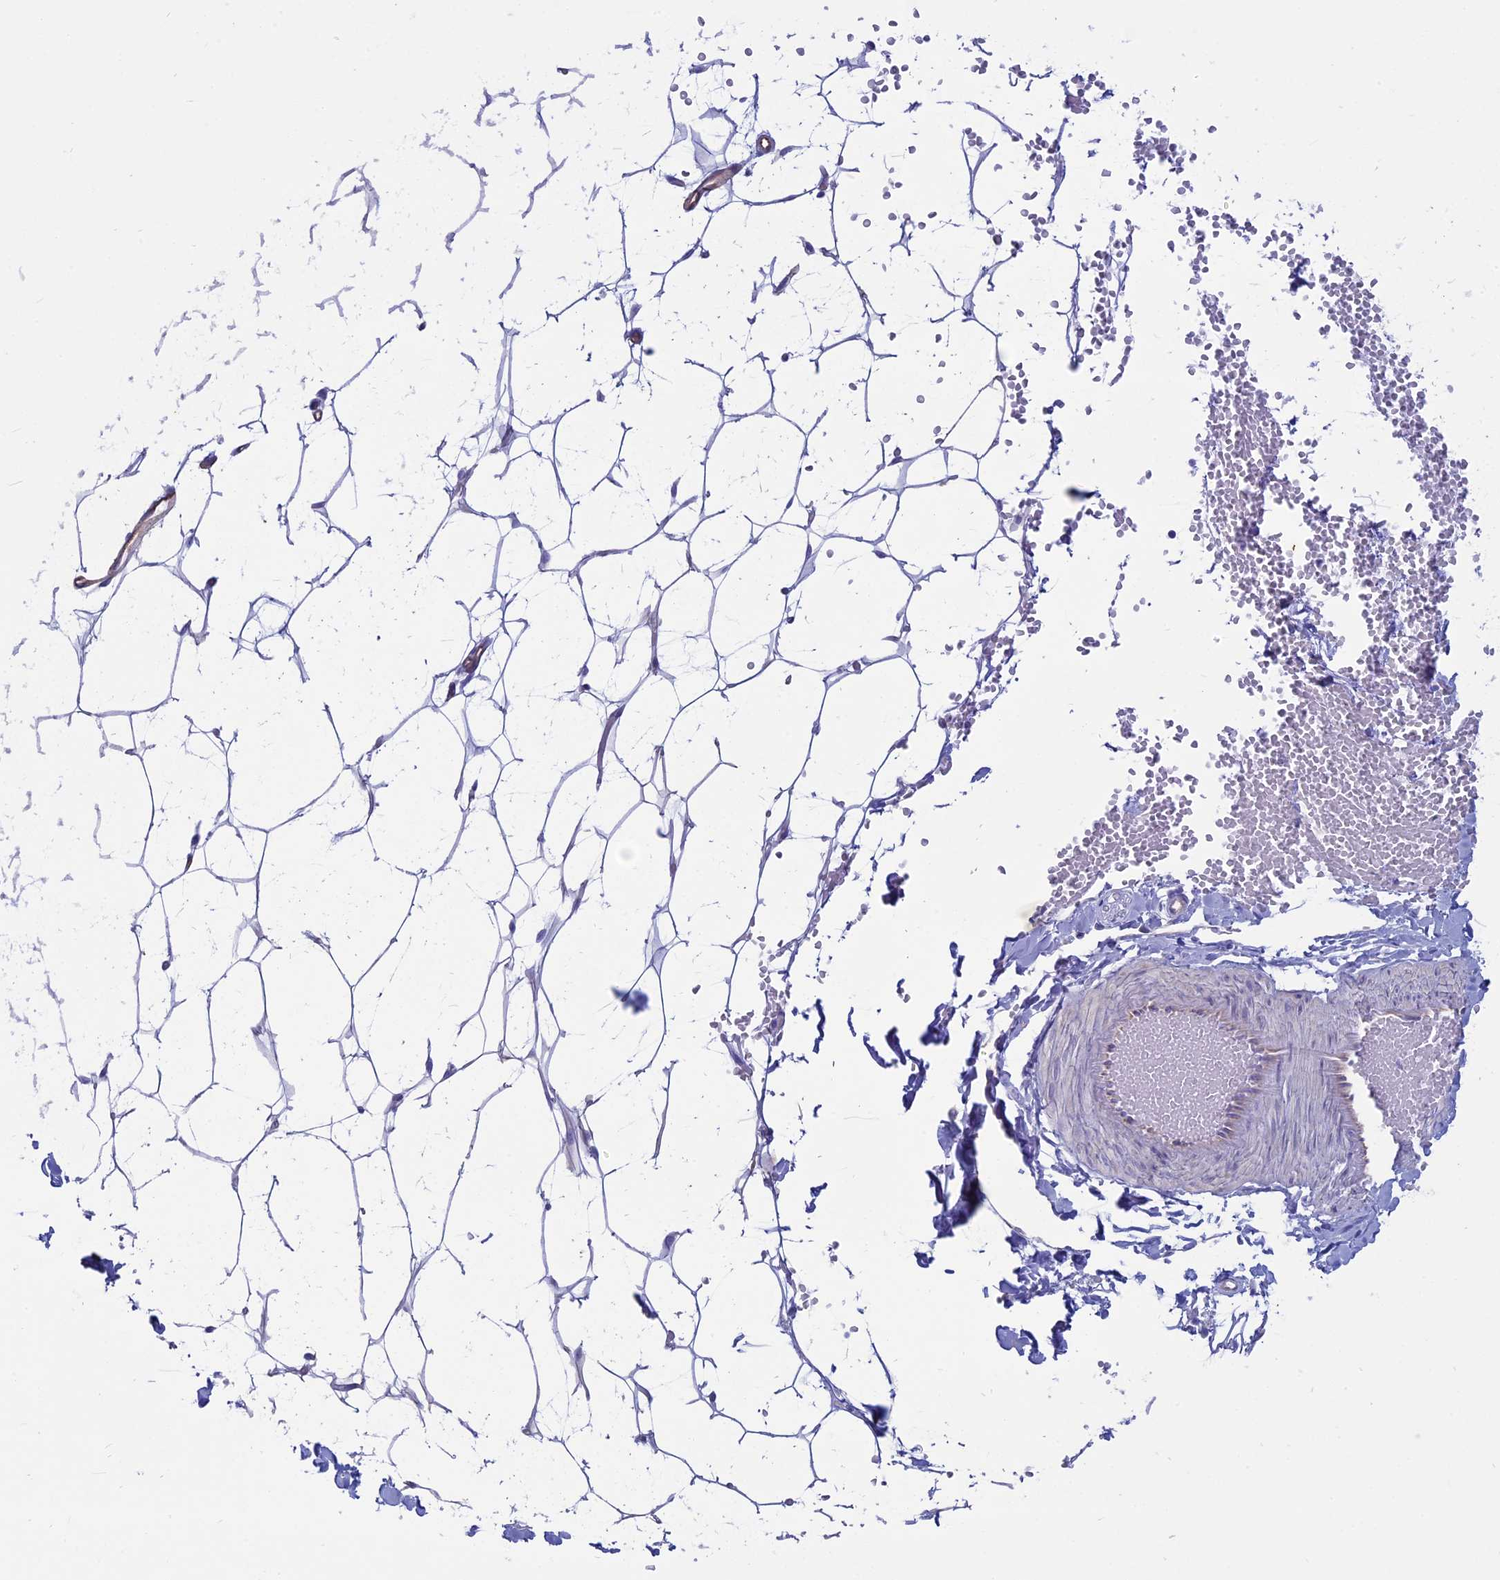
{"staining": {"intensity": "negative", "quantity": "none", "location": "none"}, "tissue": "adipose tissue", "cell_type": "Adipocytes", "image_type": "normal", "snomed": [{"axis": "morphology", "description": "Normal tissue, NOS"}, {"axis": "topography", "description": "Breast"}], "caption": "Protein analysis of benign adipose tissue demonstrates no significant positivity in adipocytes.", "gene": "OR2AE1", "patient": {"sex": "female", "age": 23}}